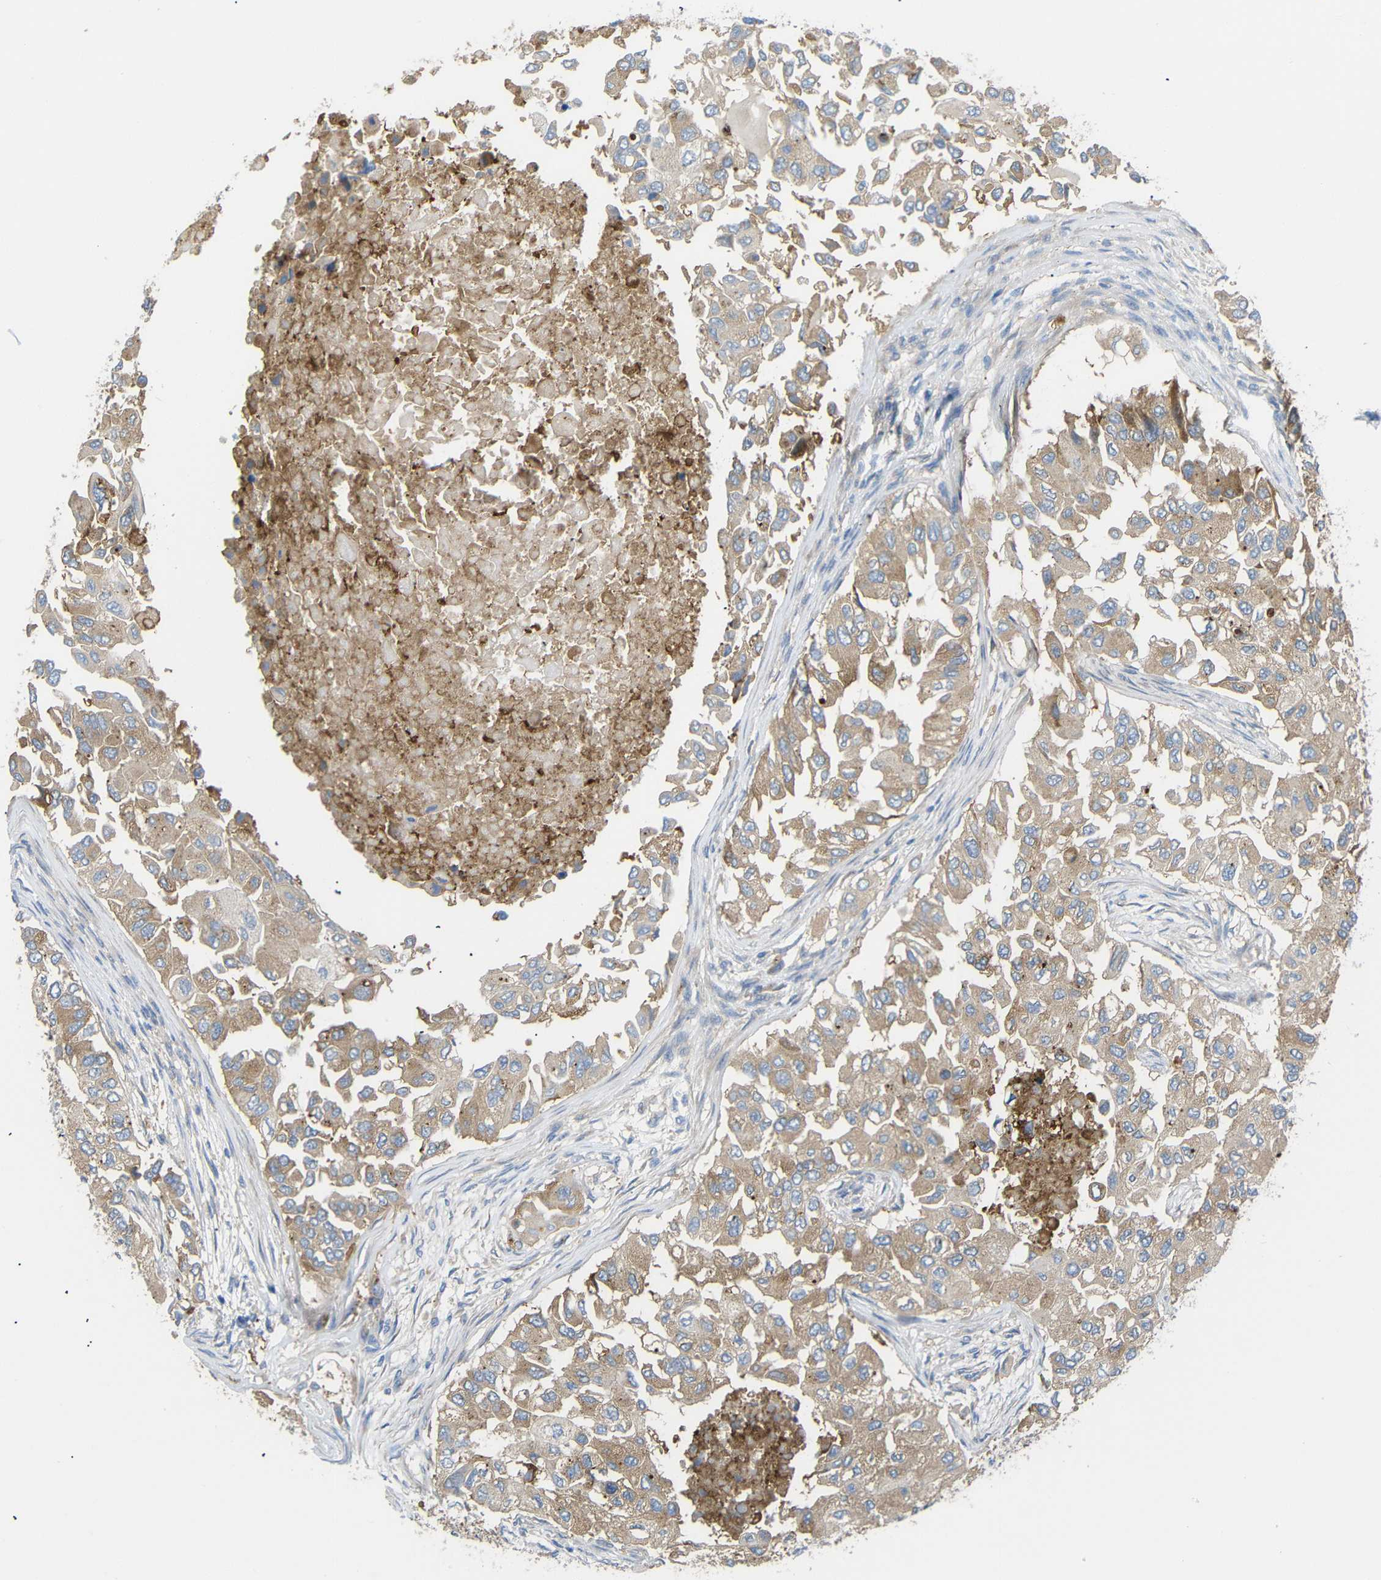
{"staining": {"intensity": "moderate", "quantity": ">75%", "location": "cytoplasmic/membranous"}, "tissue": "breast cancer", "cell_type": "Tumor cells", "image_type": "cancer", "snomed": [{"axis": "morphology", "description": "Normal tissue, NOS"}, {"axis": "morphology", "description": "Duct carcinoma"}, {"axis": "topography", "description": "Breast"}], "caption": "Infiltrating ductal carcinoma (breast) stained with a brown dye reveals moderate cytoplasmic/membranous positive expression in approximately >75% of tumor cells.", "gene": "SYPL1", "patient": {"sex": "female", "age": 49}}